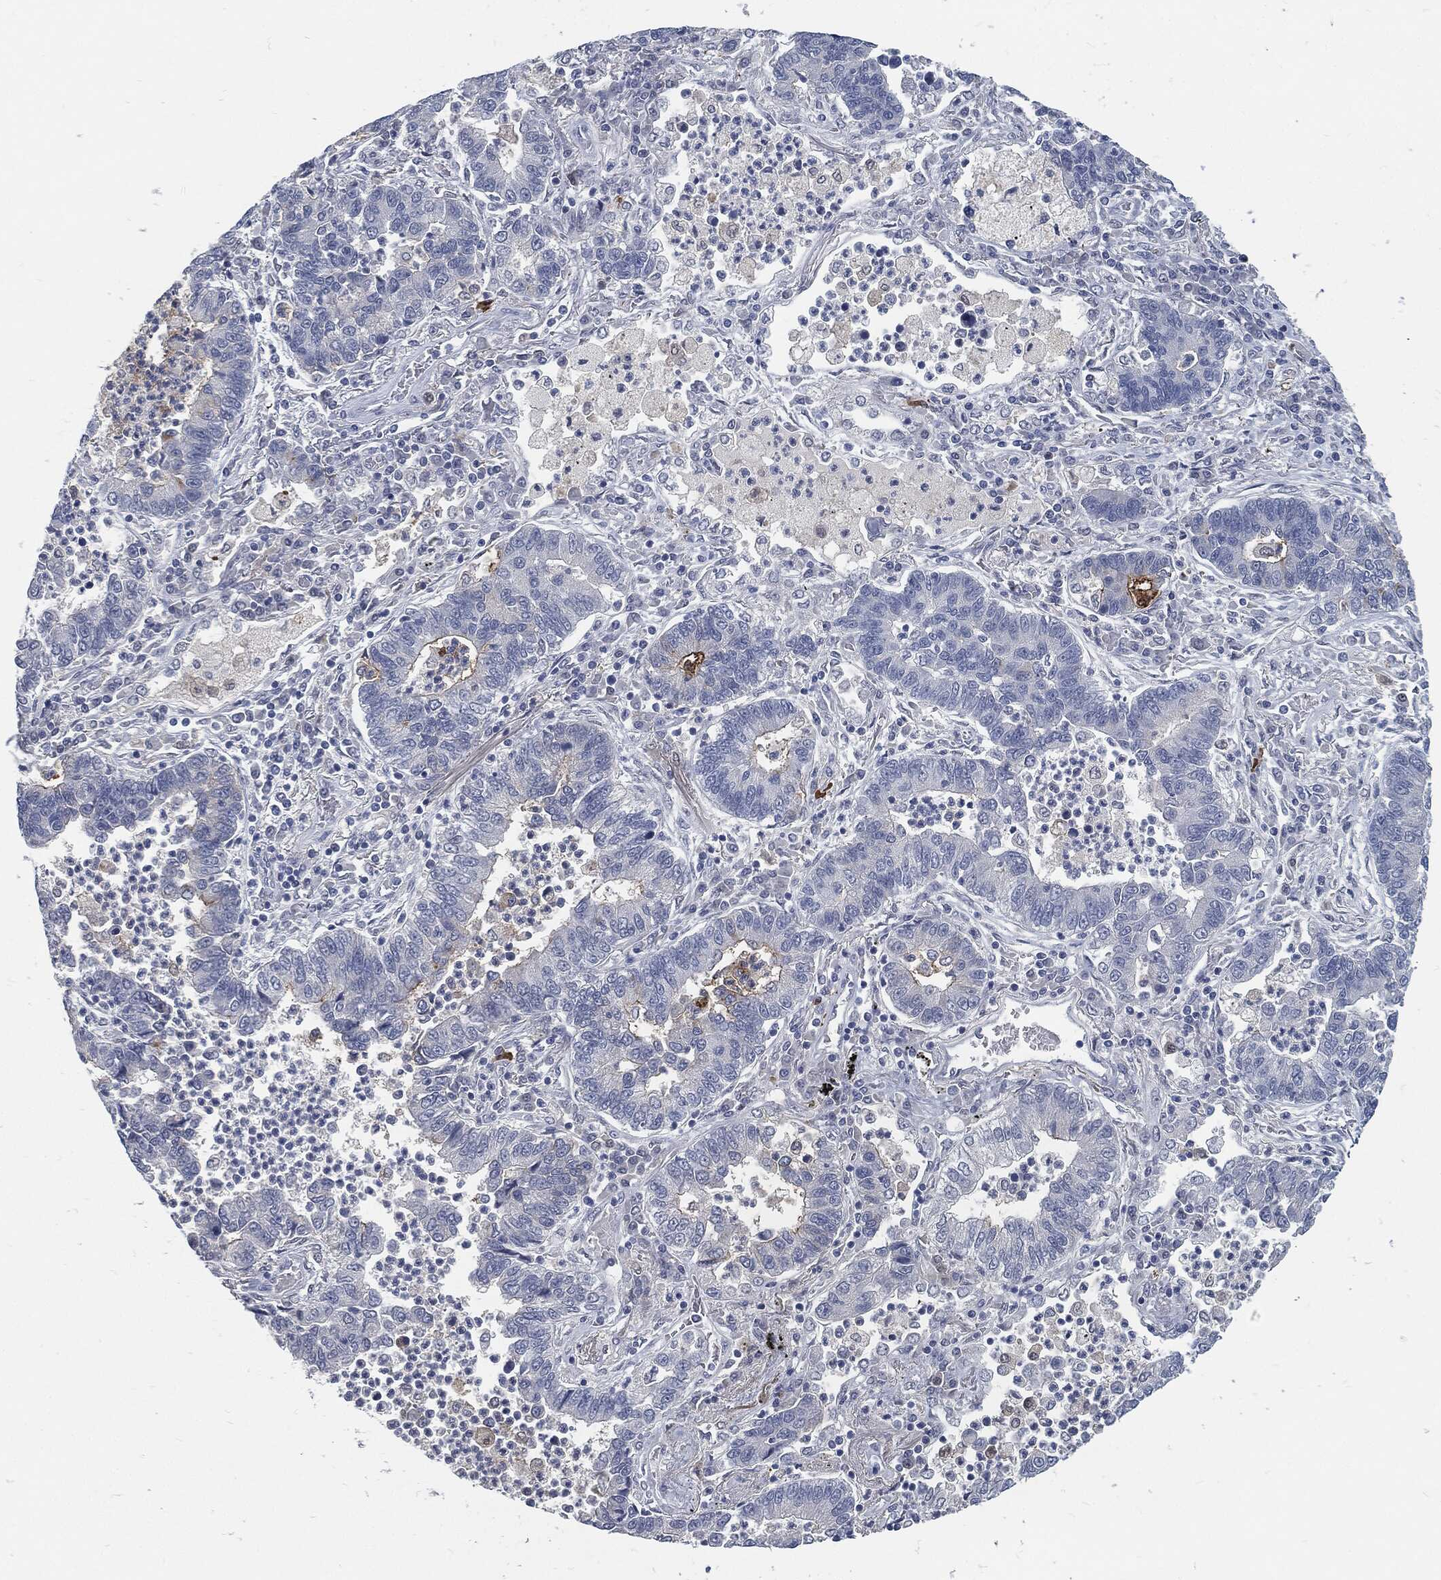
{"staining": {"intensity": "moderate", "quantity": "<25%", "location": "cytoplasmic/membranous"}, "tissue": "lung cancer", "cell_type": "Tumor cells", "image_type": "cancer", "snomed": [{"axis": "morphology", "description": "Adenocarcinoma, NOS"}, {"axis": "topography", "description": "Lung"}], "caption": "This histopathology image displays lung adenocarcinoma stained with immunohistochemistry to label a protein in brown. The cytoplasmic/membranous of tumor cells show moderate positivity for the protein. Nuclei are counter-stained blue.", "gene": "PROM1", "patient": {"sex": "female", "age": 57}}